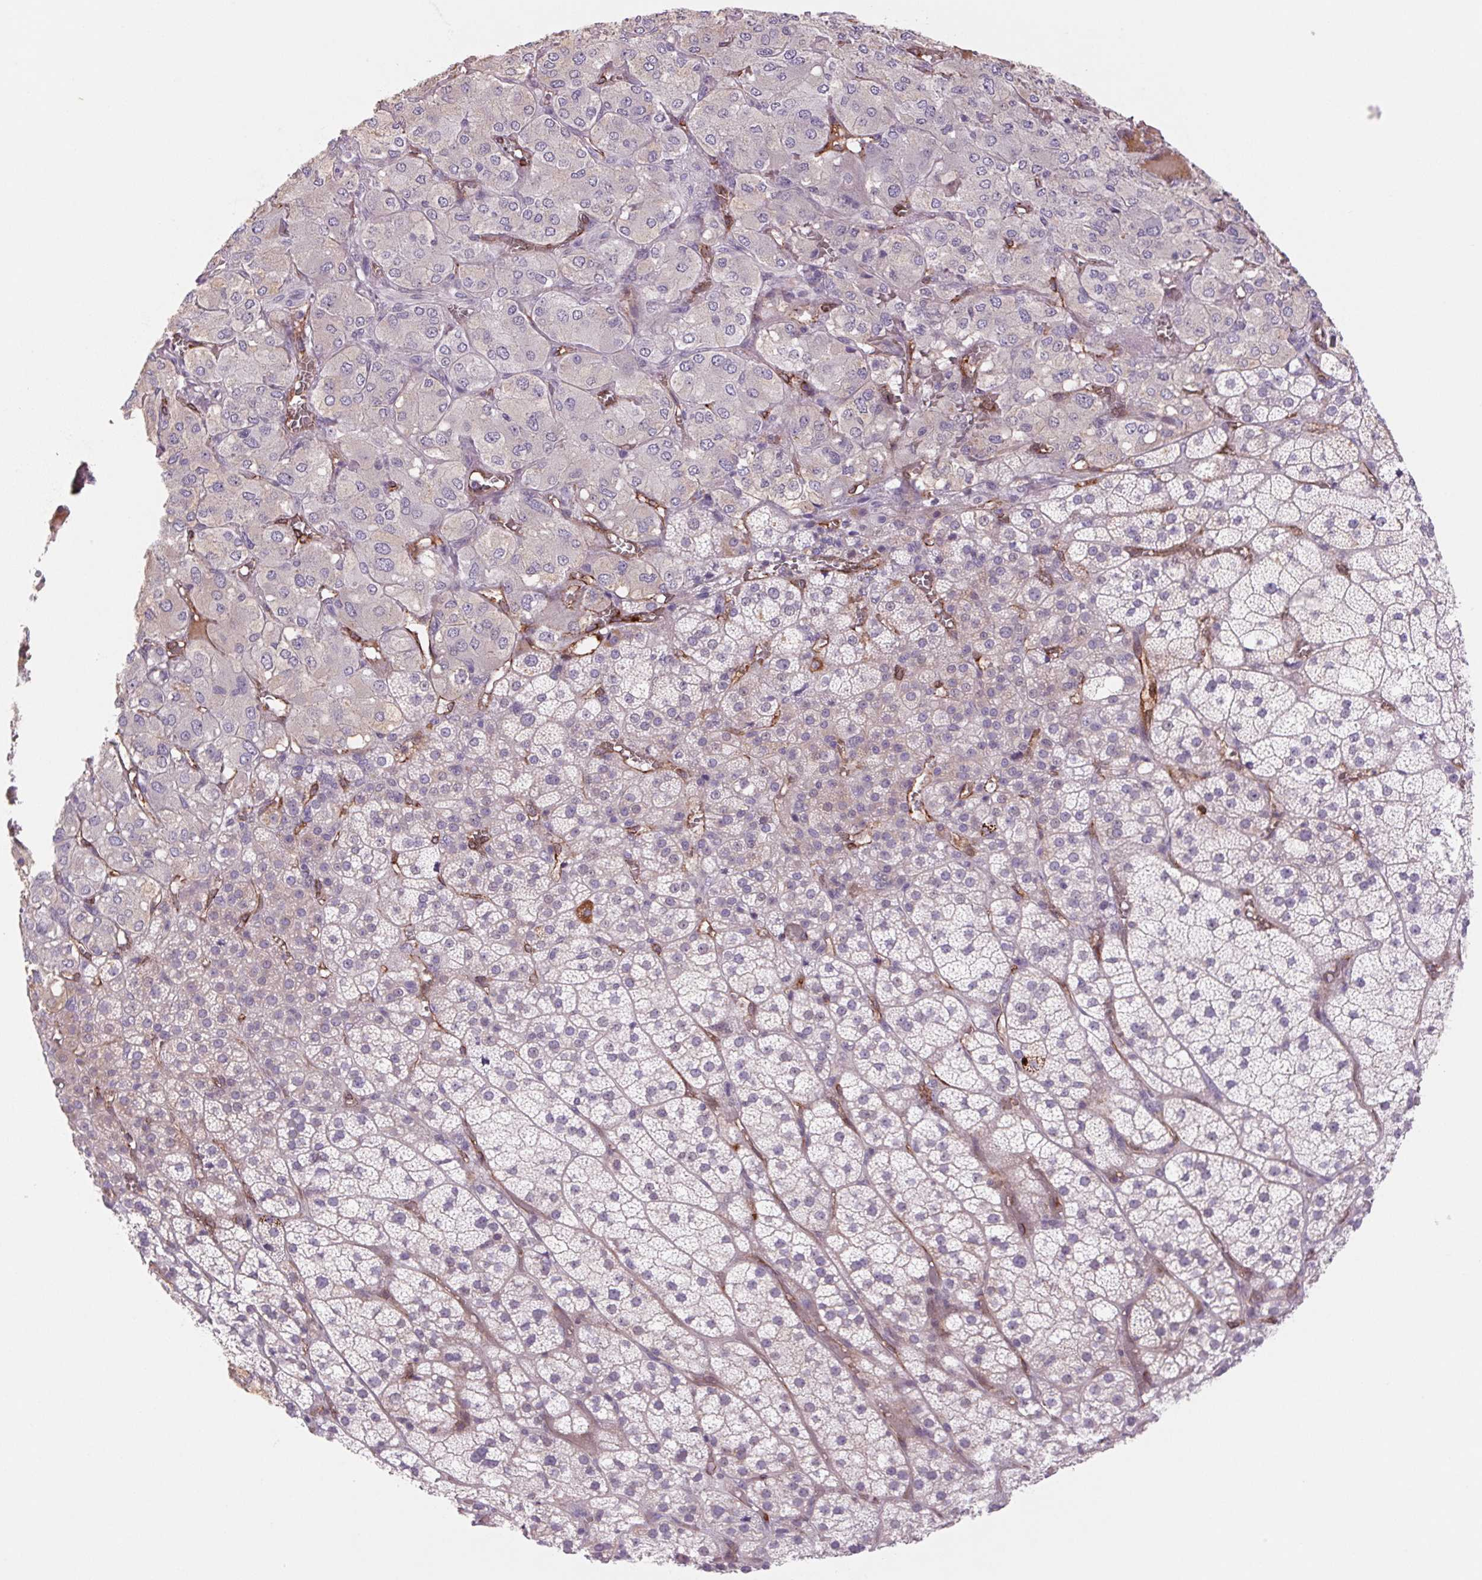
{"staining": {"intensity": "weak", "quantity": "<25%", "location": "cytoplasmic/membranous"}, "tissue": "adrenal gland", "cell_type": "Glandular cells", "image_type": "normal", "snomed": [{"axis": "morphology", "description": "Normal tissue, NOS"}, {"axis": "topography", "description": "Adrenal gland"}], "caption": "DAB (3,3'-diaminobenzidine) immunohistochemical staining of unremarkable human adrenal gland demonstrates no significant expression in glandular cells. (DAB (3,3'-diaminobenzidine) immunohistochemistry visualized using brightfield microscopy, high magnification).", "gene": "MS4A13", "patient": {"sex": "female", "age": 60}}